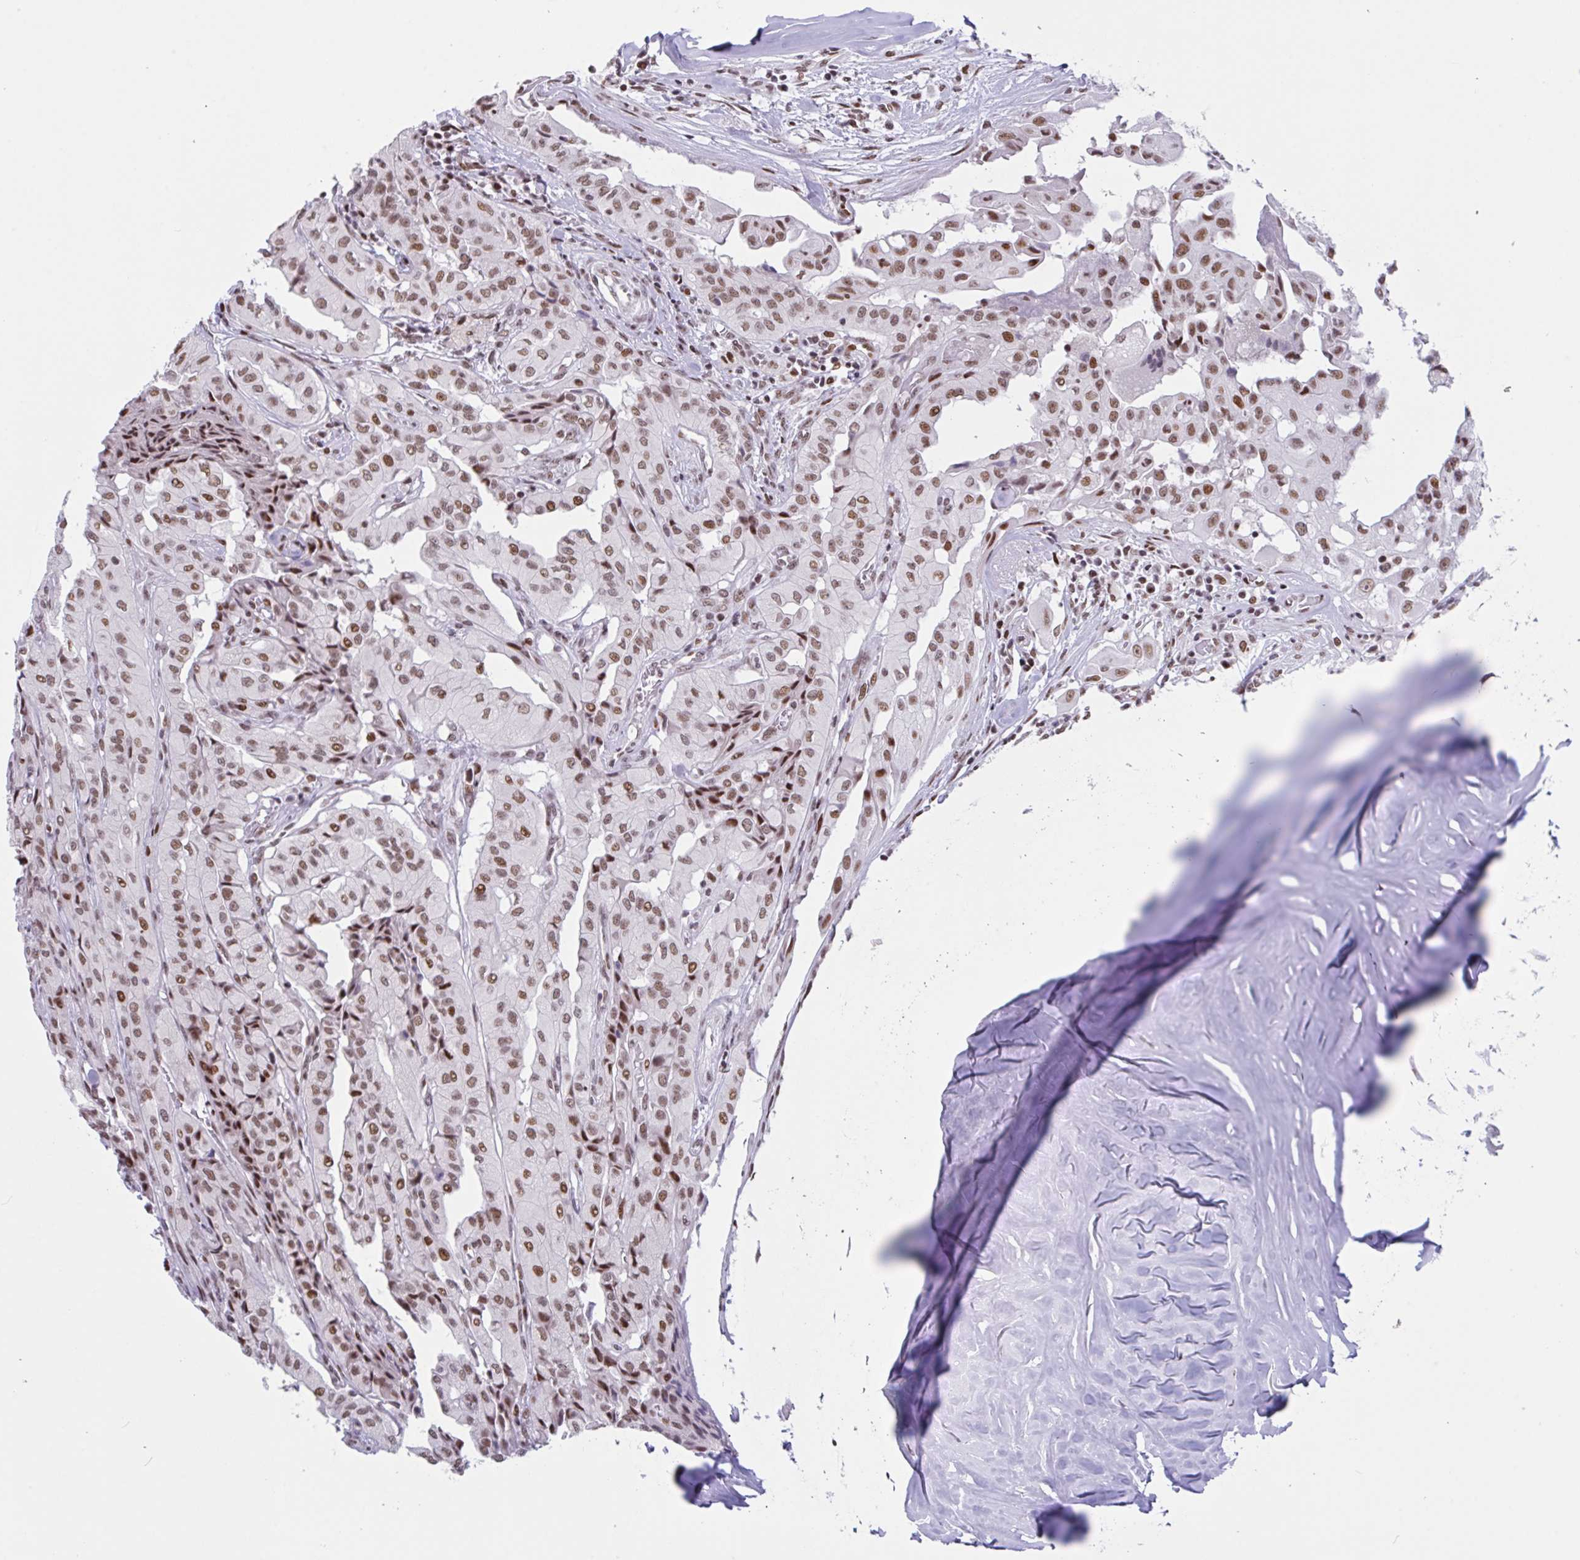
{"staining": {"intensity": "moderate", "quantity": ">75%", "location": "nuclear"}, "tissue": "thyroid cancer", "cell_type": "Tumor cells", "image_type": "cancer", "snomed": [{"axis": "morphology", "description": "Papillary adenocarcinoma, NOS"}, {"axis": "topography", "description": "Thyroid gland"}], "caption": "DAB (3,3'-diaminobenzidine) immunohistochemical staining of thyroid cancer (papillary adenocarcinoma) shows moderate nuclear protein staining in approximately >75% of tumor cells.", "gene": "CLP1", "patient": {"sex": "female", "age": 59}}